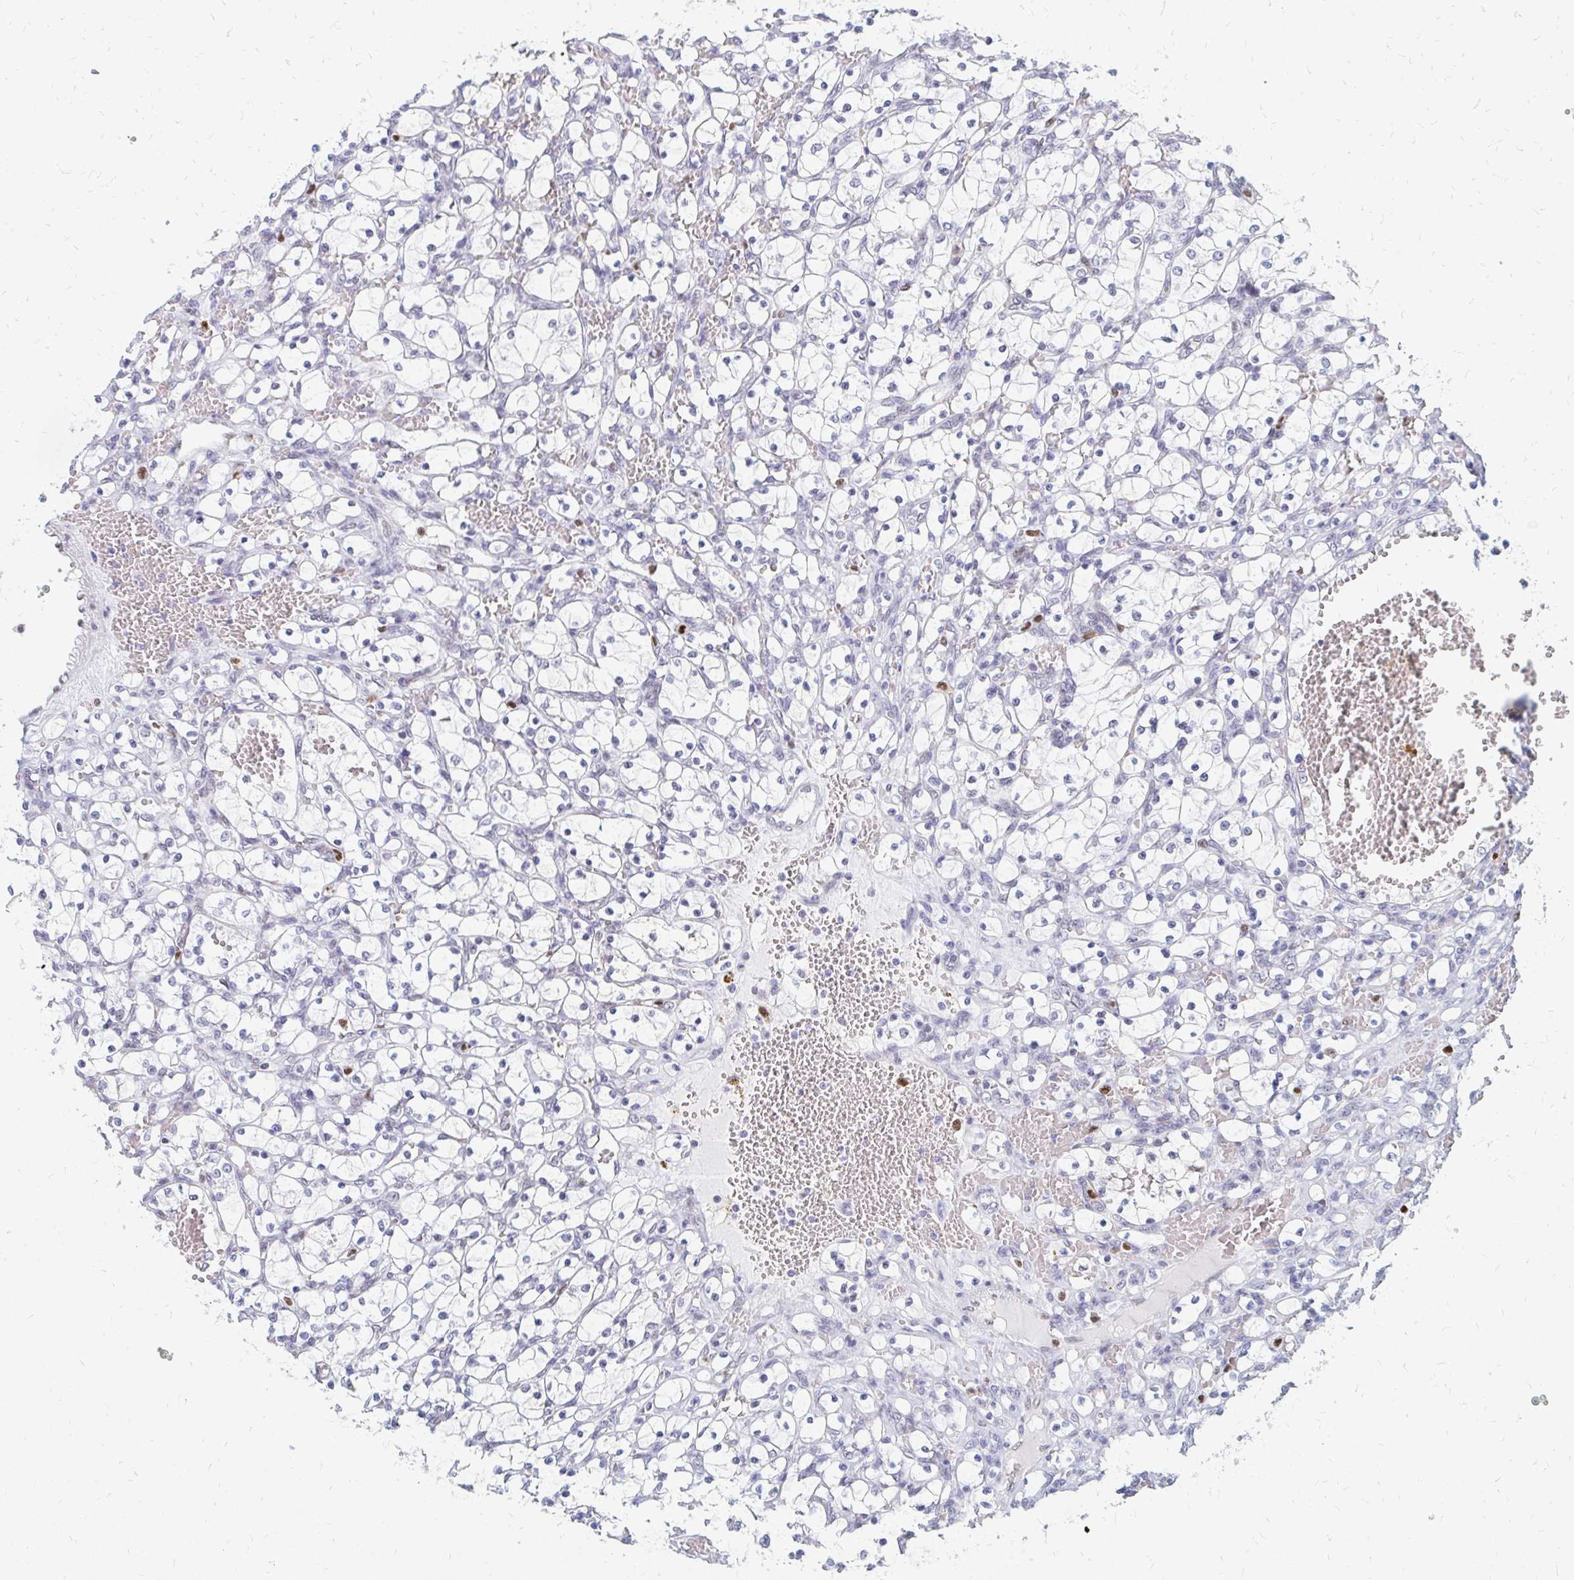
{"staining": {"intensity": "negative", "quantity": "none", "location": "none"}, "tissue": "renal cancer", "cell_type": "Tumor cells", "image_type": "cancer", "snomed": [{"axis": "morphology", "description": "Adenocarcinoma, NOS"}, {"axis": "topography", "description": "Kidney"}], "caption": "Protein analysis of renal cancer exhibits no significant expression in tumor cells. (Immunohistochemistry (ihc), brightfield microscopy, high magnification).", "gene": "PLK3", "patient": {"sex": "female", "age": 69}}